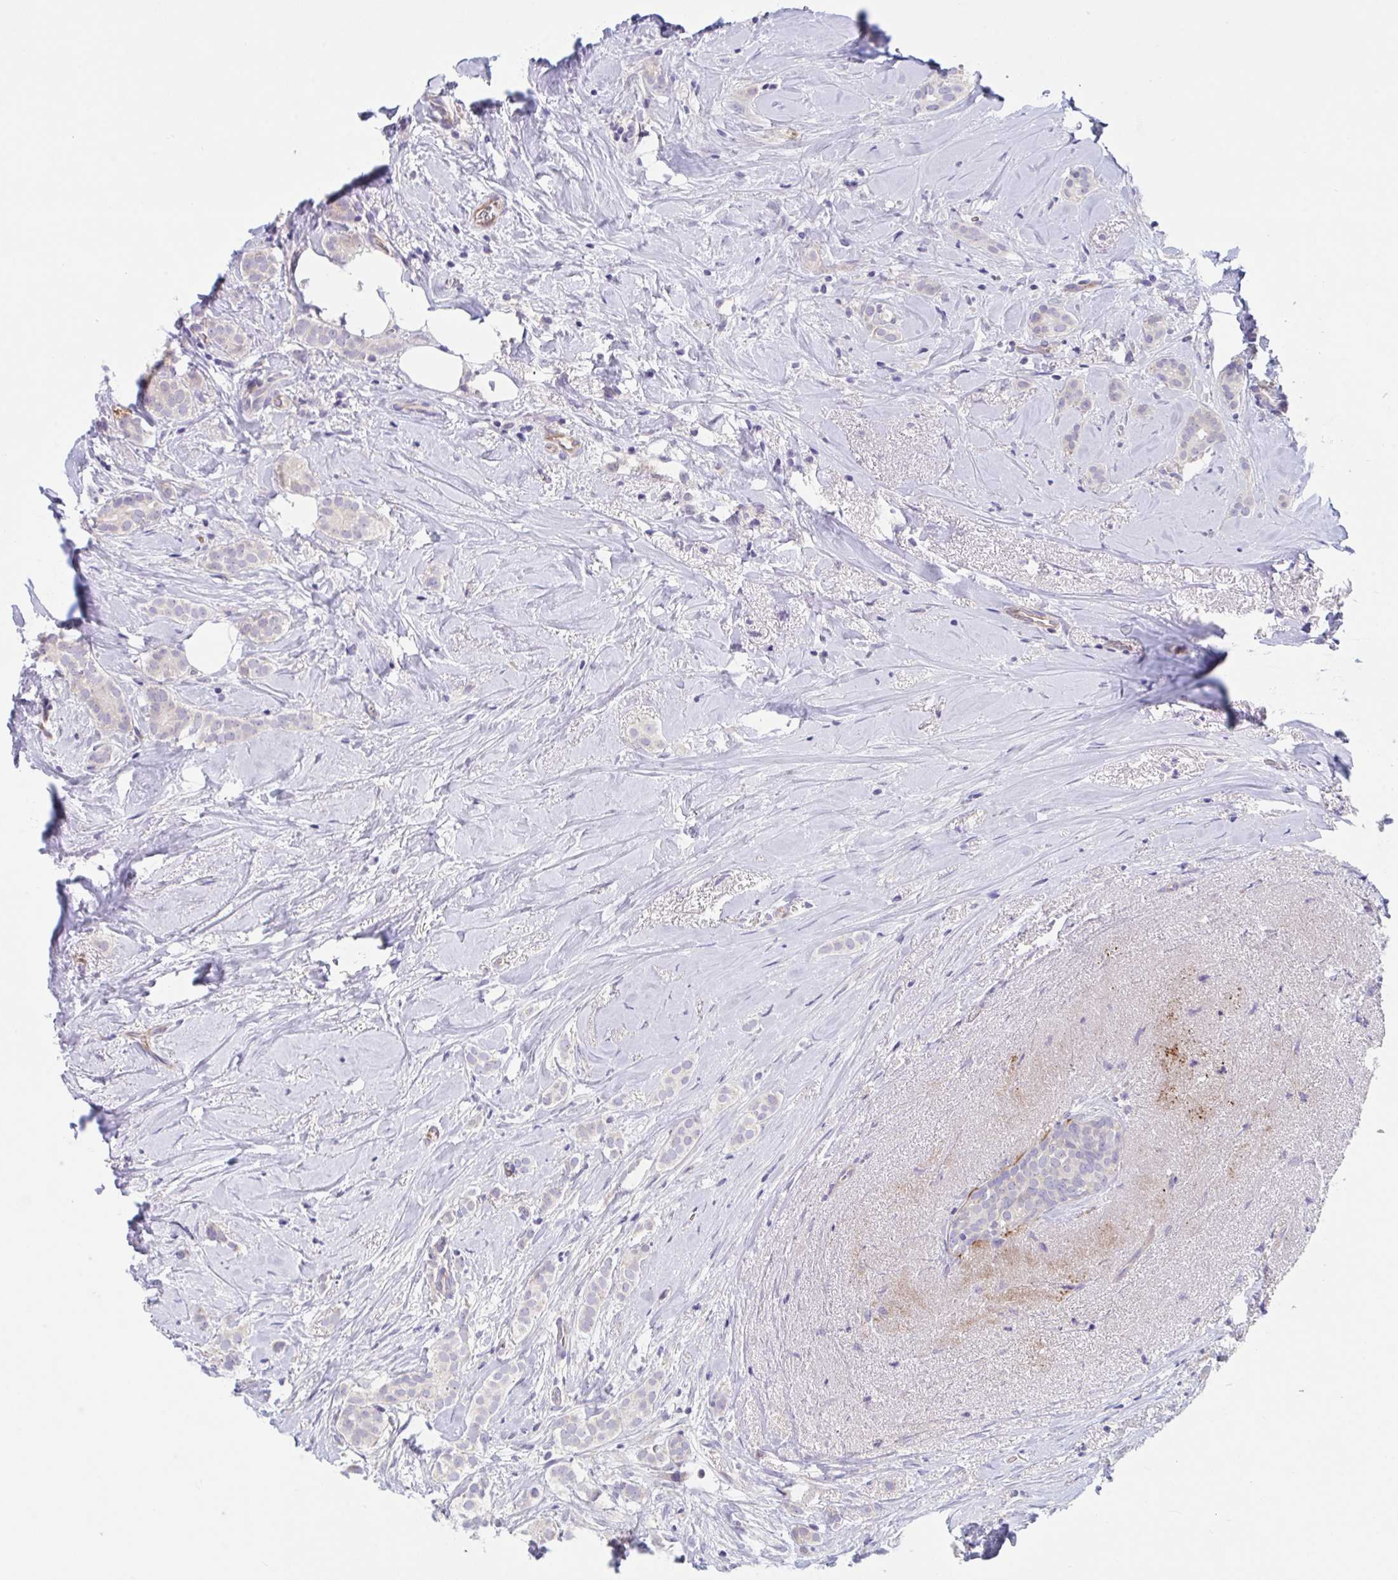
{"staining": {"intensity": "negative", "quantity": "none", "location": "none"}, "tissue": "breast cancer", "cell_type": "Tumor cells", "image_type": "cancer", "snomed": [{"axis": "morphology", "description": "Duct carcinoma"}, {"axis": "topography", "description": "Breast"}], "caption": "Protein analysis of breast cancer (invasive ductal carcinoma) displays no significant expression in tumor cells.", "gene": "IL37", "patient": {"sex": "female", "age": 65}}